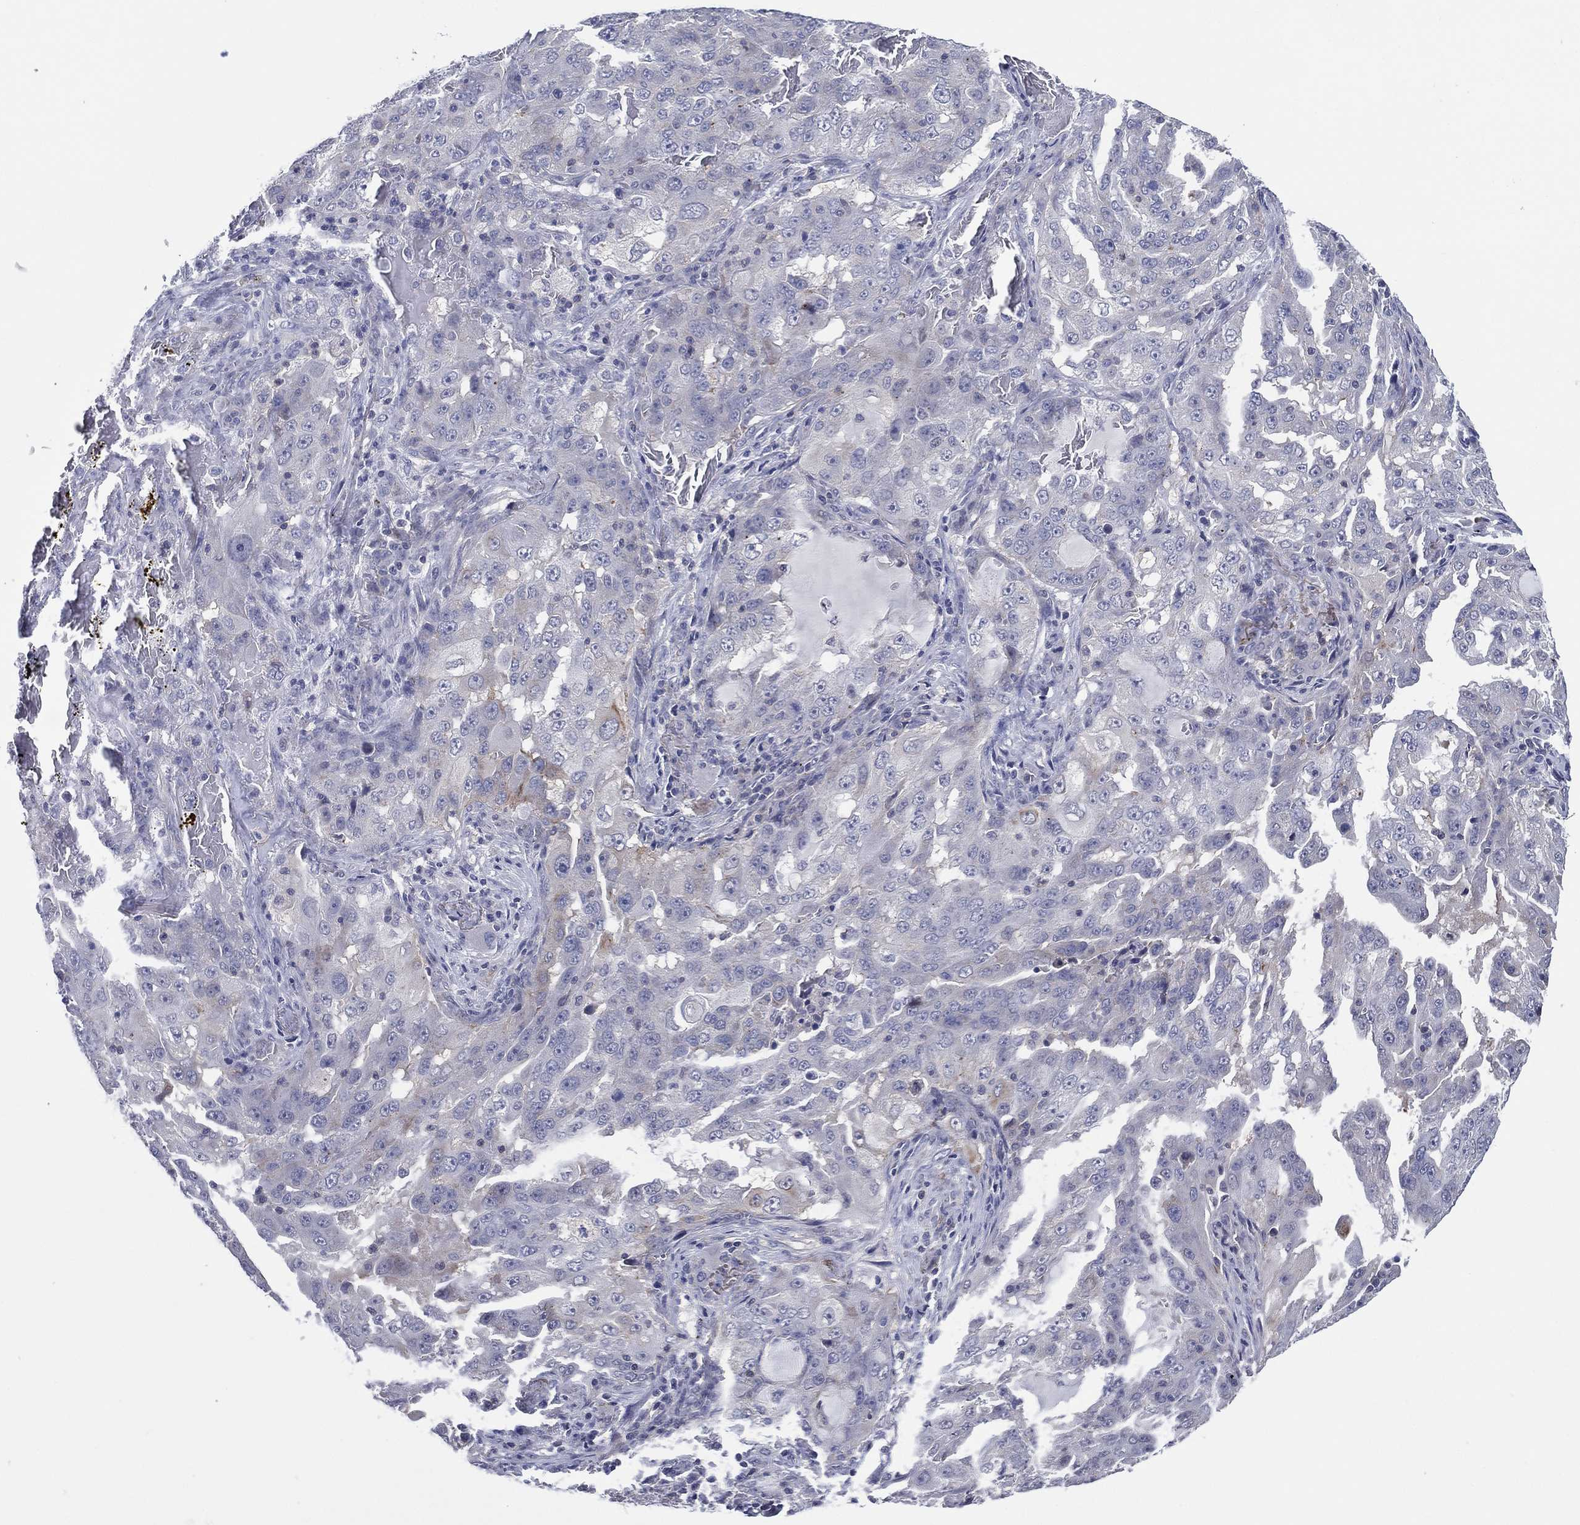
{"staining": {"intensity": "negative", "quantity": "none", "location": "none"}, "tissue": "lung cancer", "cell_type": "Tumor cells", "image_type": "cancer", "snomed": [{"axis": "morphology", "description": "Adenocarcinoma, NOS"}, {"axis": "topography", "description": "Lung"}], "caption": "Immunohistochemical staining of lung cancer exhibits no significant expression in tumor cells.", "gene": "TRIM31", "patient": {"sex": "female", "age": 61}}